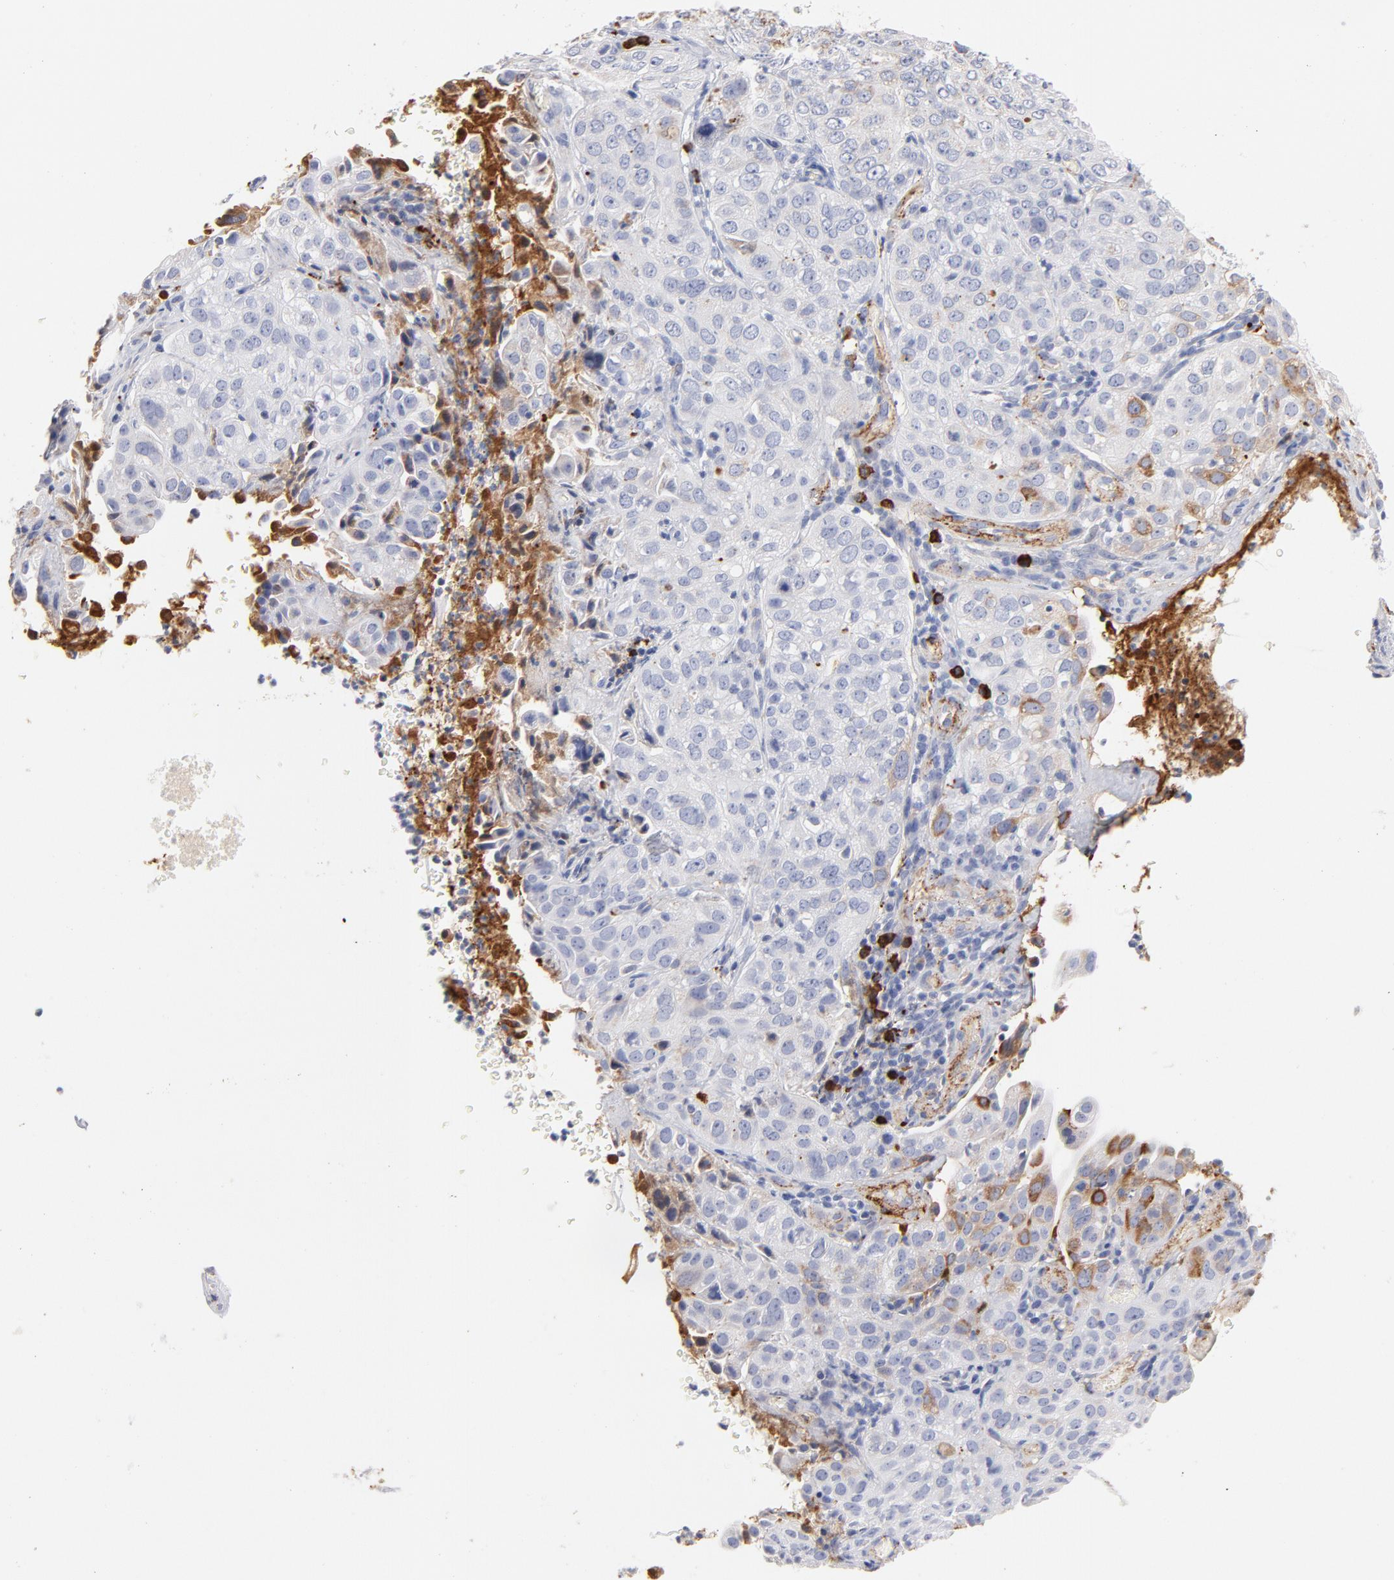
{"staining": {"intensity": "negative", "quantity": "none", "location": "none"}, "tissue": "cervical cancer", "cell_type": "Tumor cells", "image_type": "cancer", "snomed": [{"axis": "morphology", "description": "Squamous cell carcinoma, NOS"}, {"axis": "topography", "description": "Cervix"}], "caption": "IHC photomicrograph of neoplastic tissue: human squamous cell carcinoma (cervical) stained with DAB (3,3'-diaminobenzidine) exhibits no significant protein staining in tumor cells.", "gene": "PLAT", "patient": {"sex": "female", "age": 38}}